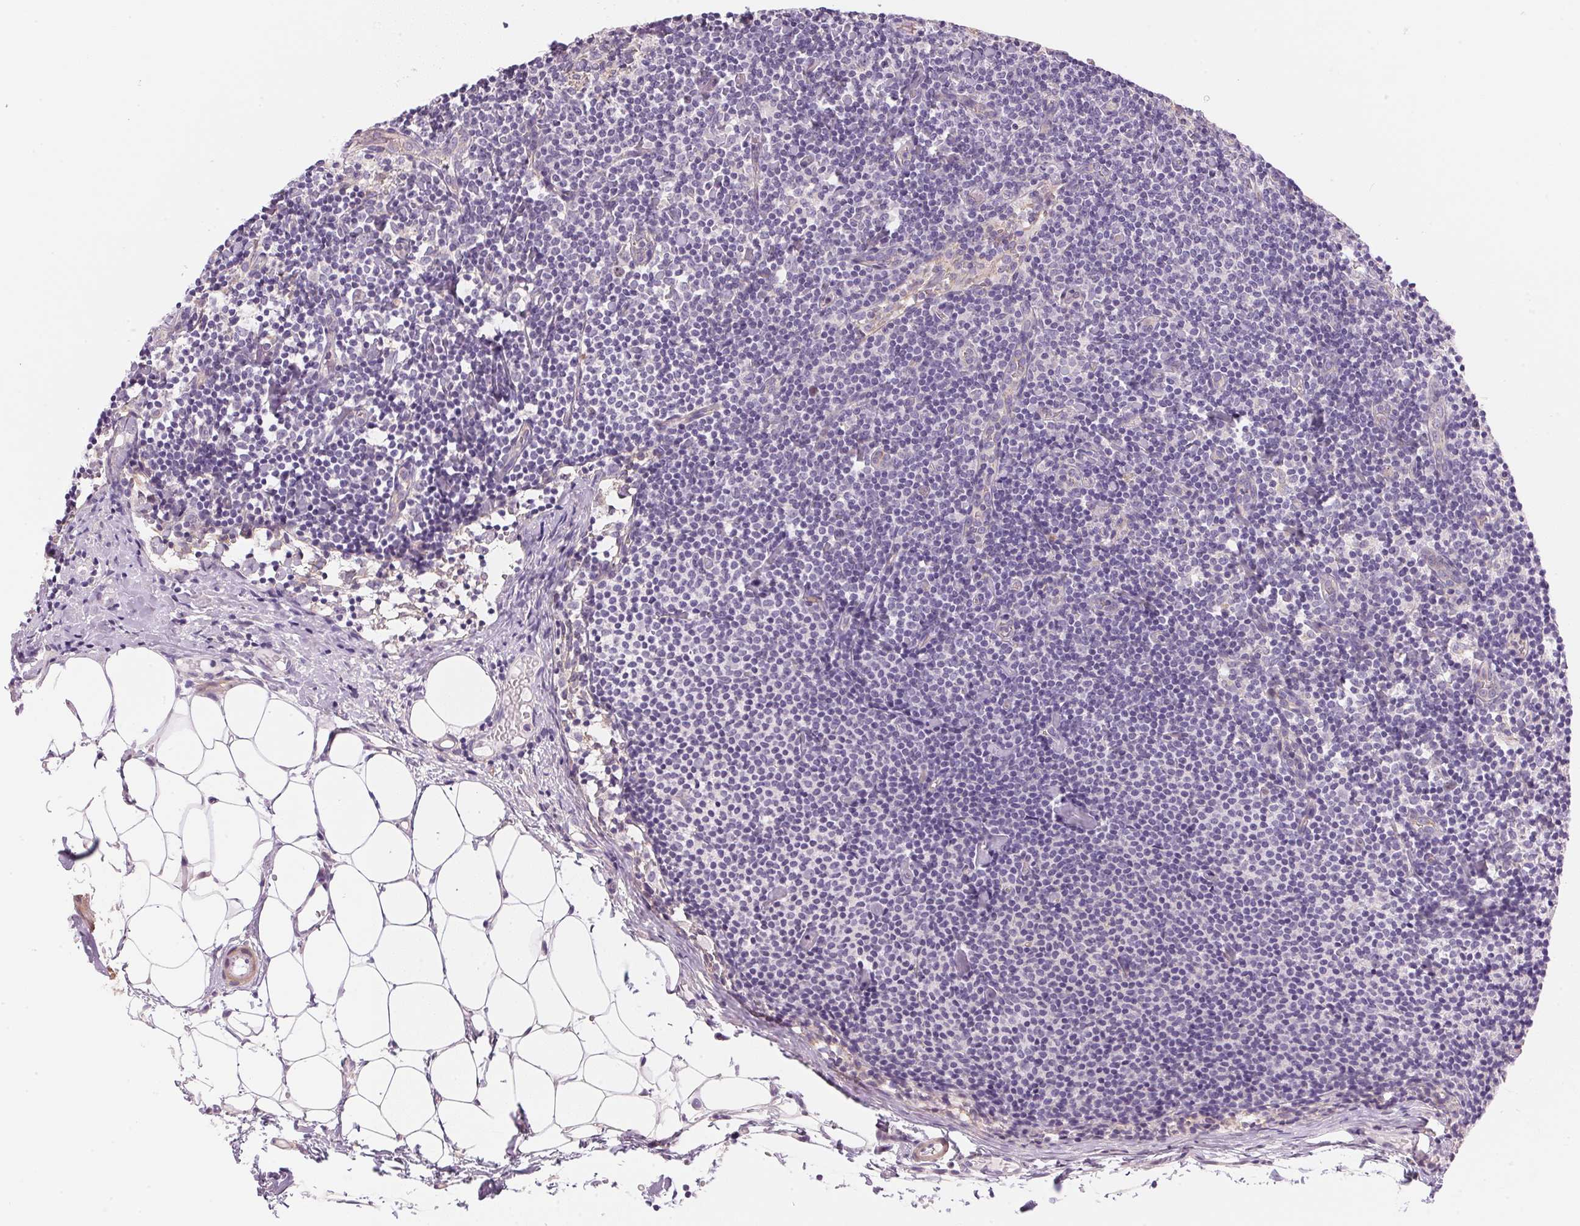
{"staining": {"intensity": "negative", "quantity": "none", "location": "none"}, "tissue": "lymph node", "cell_type": "Germinal center cells", "image_type": "normal", "snomed": [{"axis": "morphology", "description": "Normal tissue, NOS"}, {"axis": "topography", "description": "Lymph node"}], "caption": "DAB (3,3'-diaminobenzidine) immunohistochemical staining of normal human lymph node displays no significant positivity in germinal center cells.", "gene": "SMTN", "patient": {"sex": "female", "age": 41}}